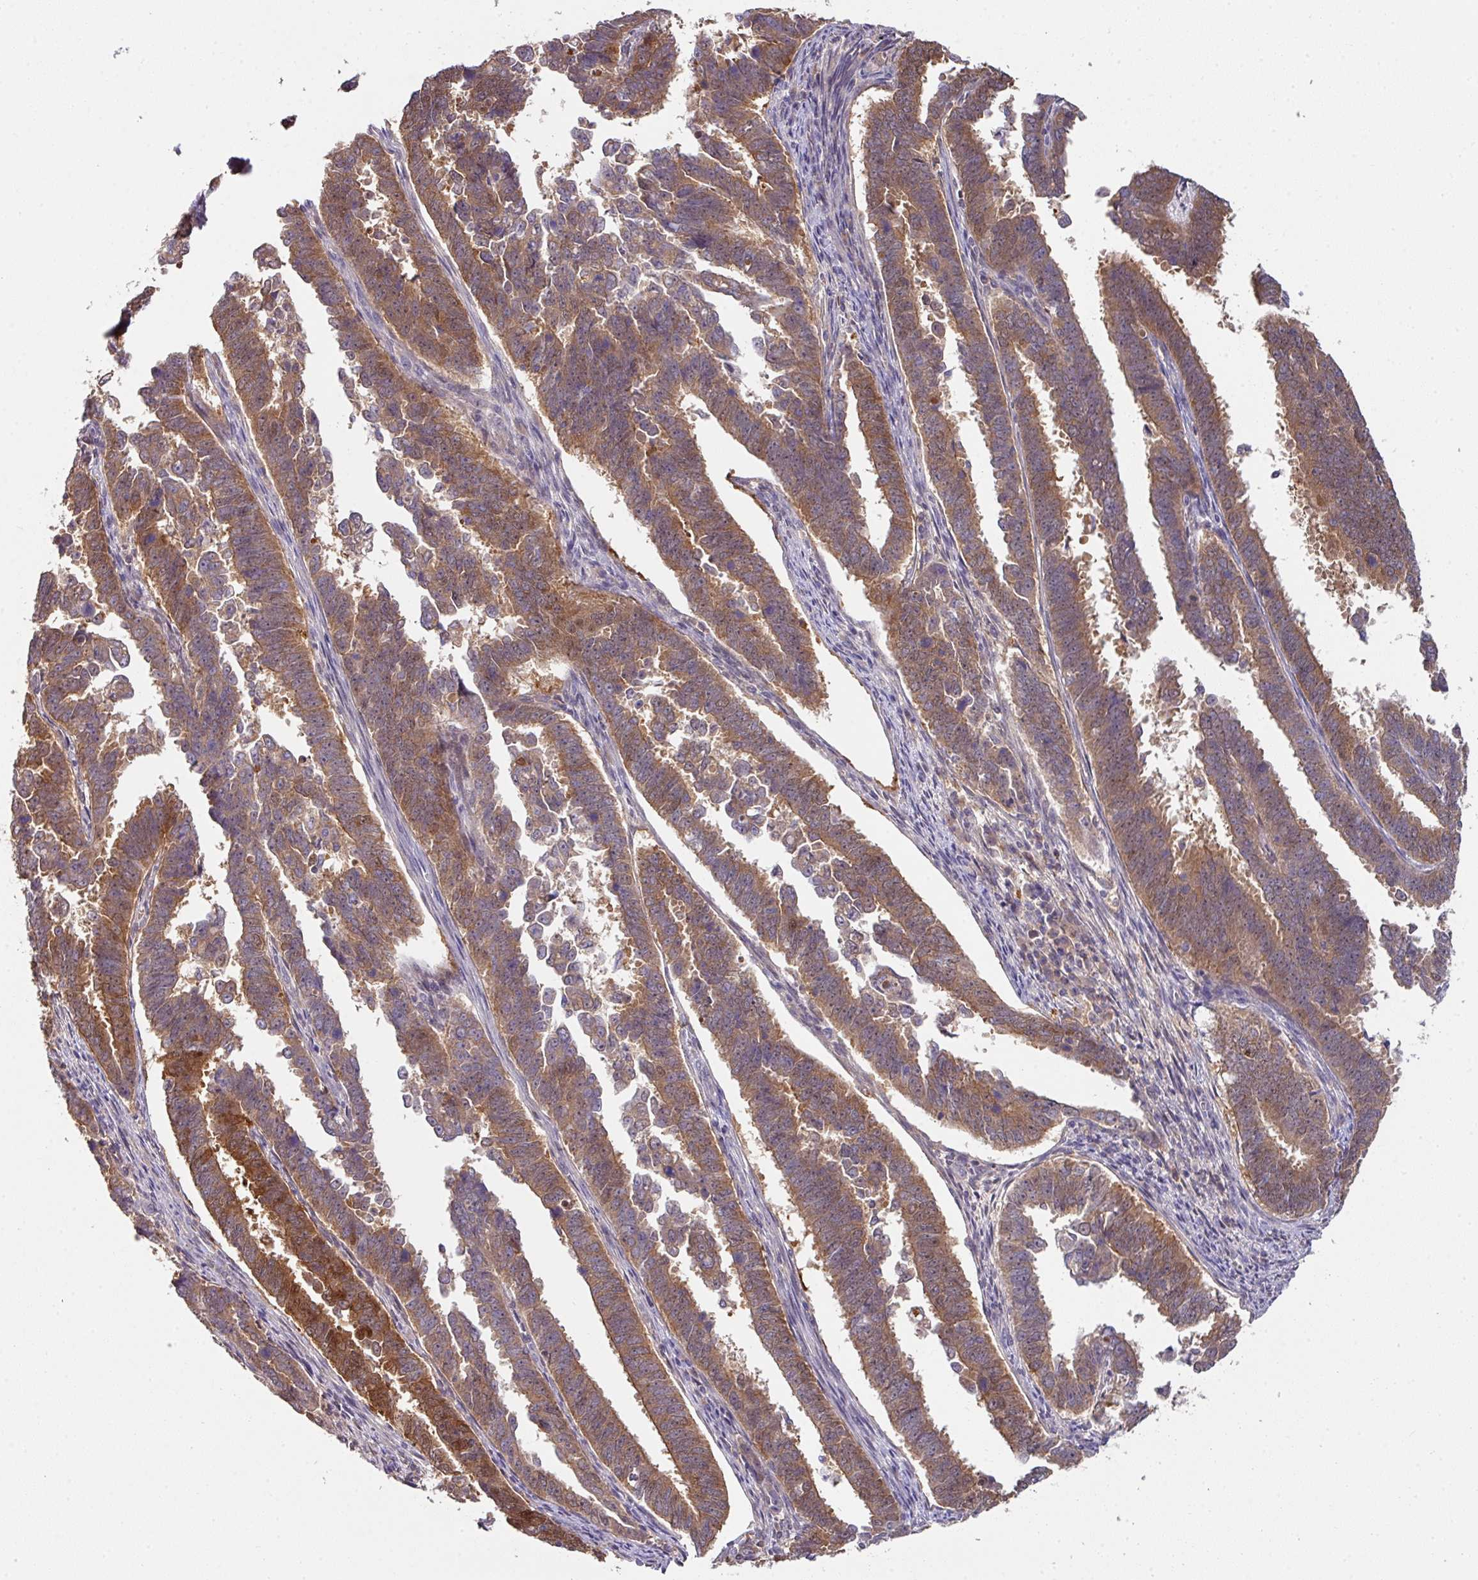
{"staining": {"intensity": "moderate", "quantity": ">75%", "location": "cytoplasmic/membranous"}, "tissue": "endometrial cancer", "cell_type": "Tumor cells", "image_type": "cancer", "snomed": [{"axis": "morphology", "description": "Adenocarcinoma, NOS"}, {"axis": "topography", "description": "Endometrium"}], "caption": "This micrograph reveals adenocarcinoma (endometrial) stained with immunohistochemistry (IHC) to label a protein in brown. The cytoplasmic/membranous of tumor cells show moderate positivity for the protein. Nuclei are counter-stained blue.", "gene": "SLAMF6", "patient": {"sex": "female", "age": 75}}